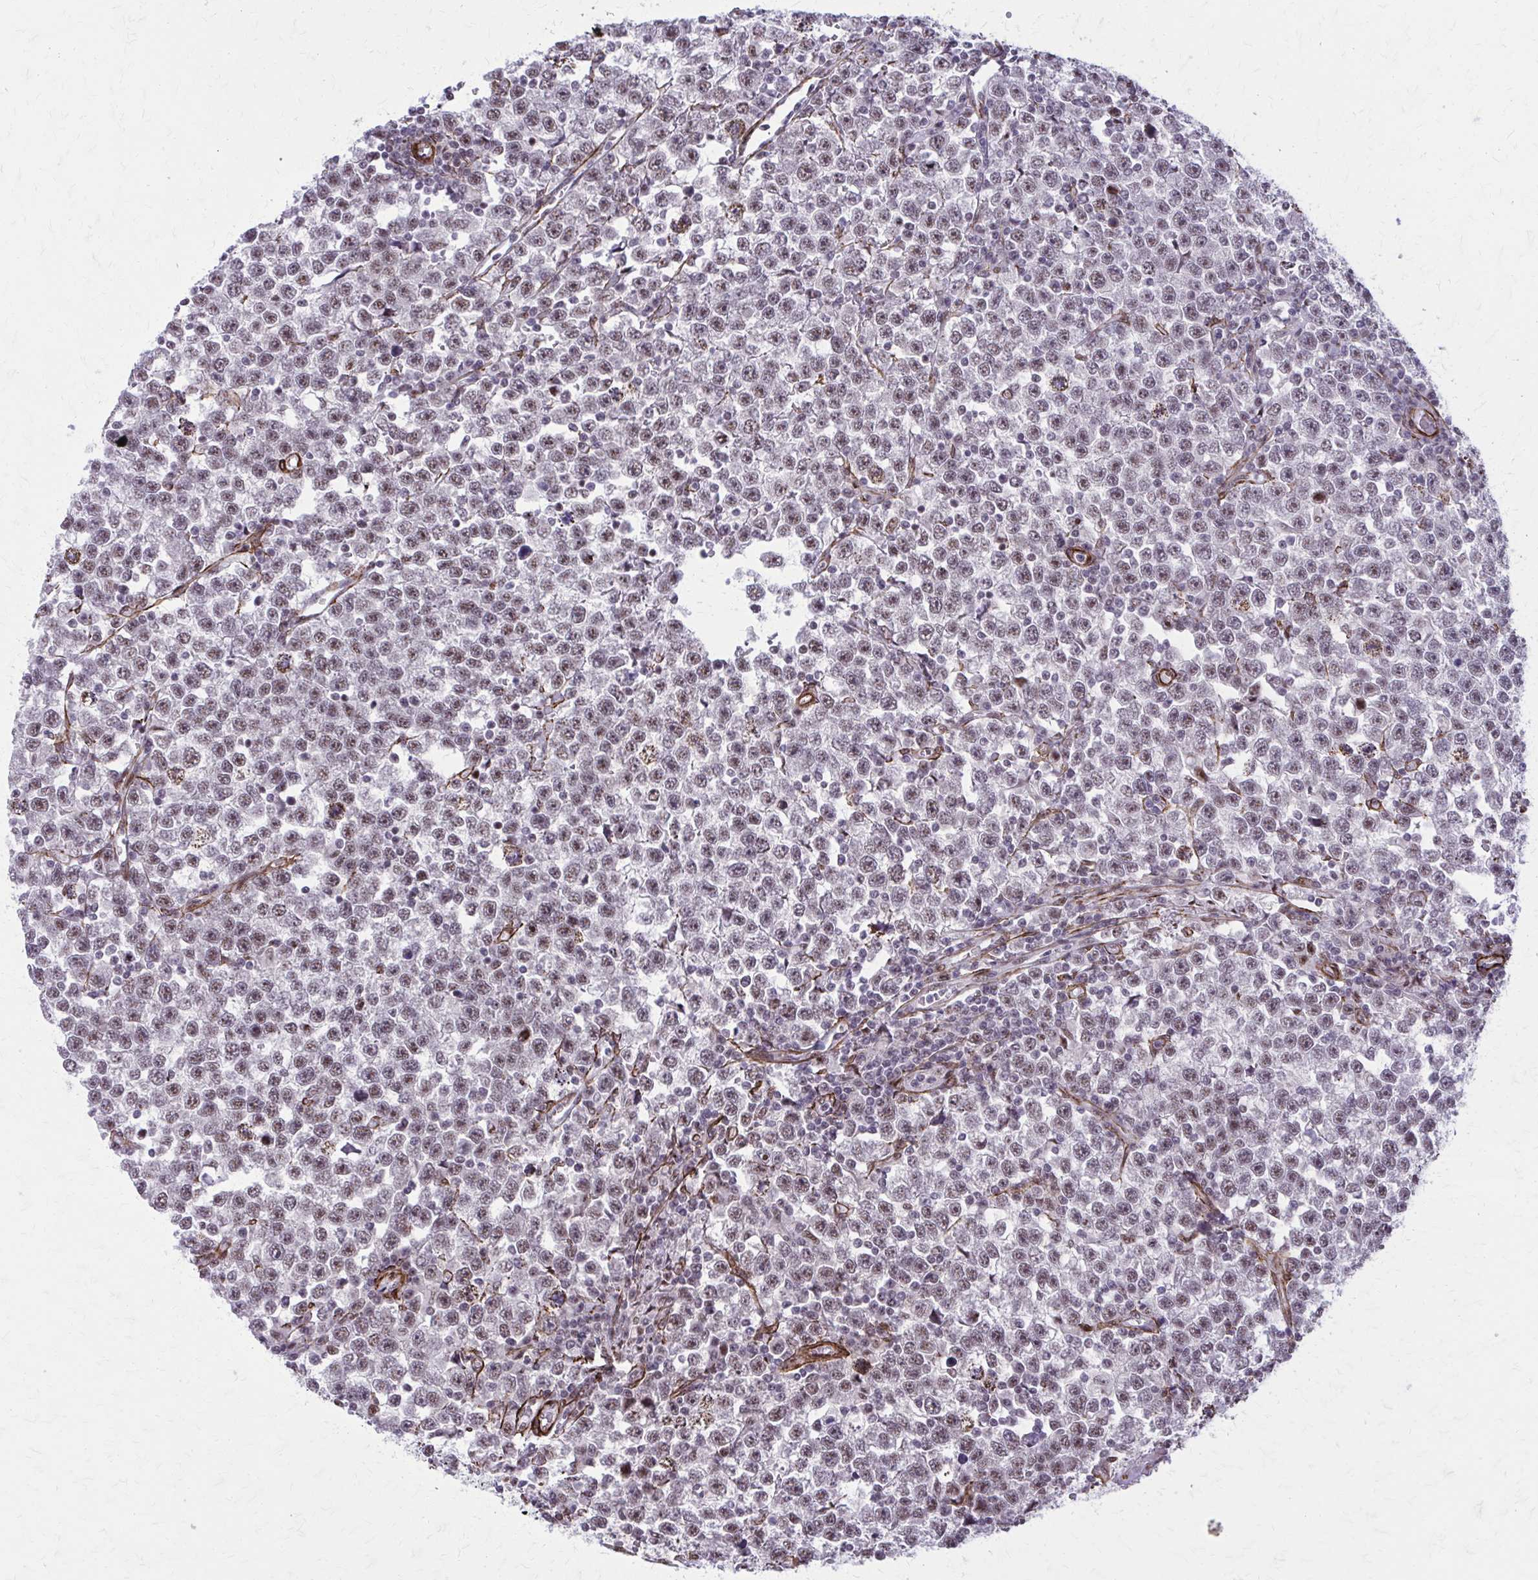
{"staining": {"intensity": "weak", "quantity": "25%-75%", "location": "nuclear"}, "tissue": "testis cancer", "cell_type": "Tumor cells", "image_type": "cancer", "snomed": [{"axis": "morphology", "description": "Seminoma, NOS"}, {"axis": "topography", "description": "Testis"}], "caption": "Immunohistochemistry histopathology image of neoplastic tissue: testis cancer stained using IHC demonstrates low levels of weak protein expression localized specifically in the nuclear of tumor cells, appearing as a nuclear brown color.", "gene": "NRBF2", "patient": {"sex": "male", "age": 43}}